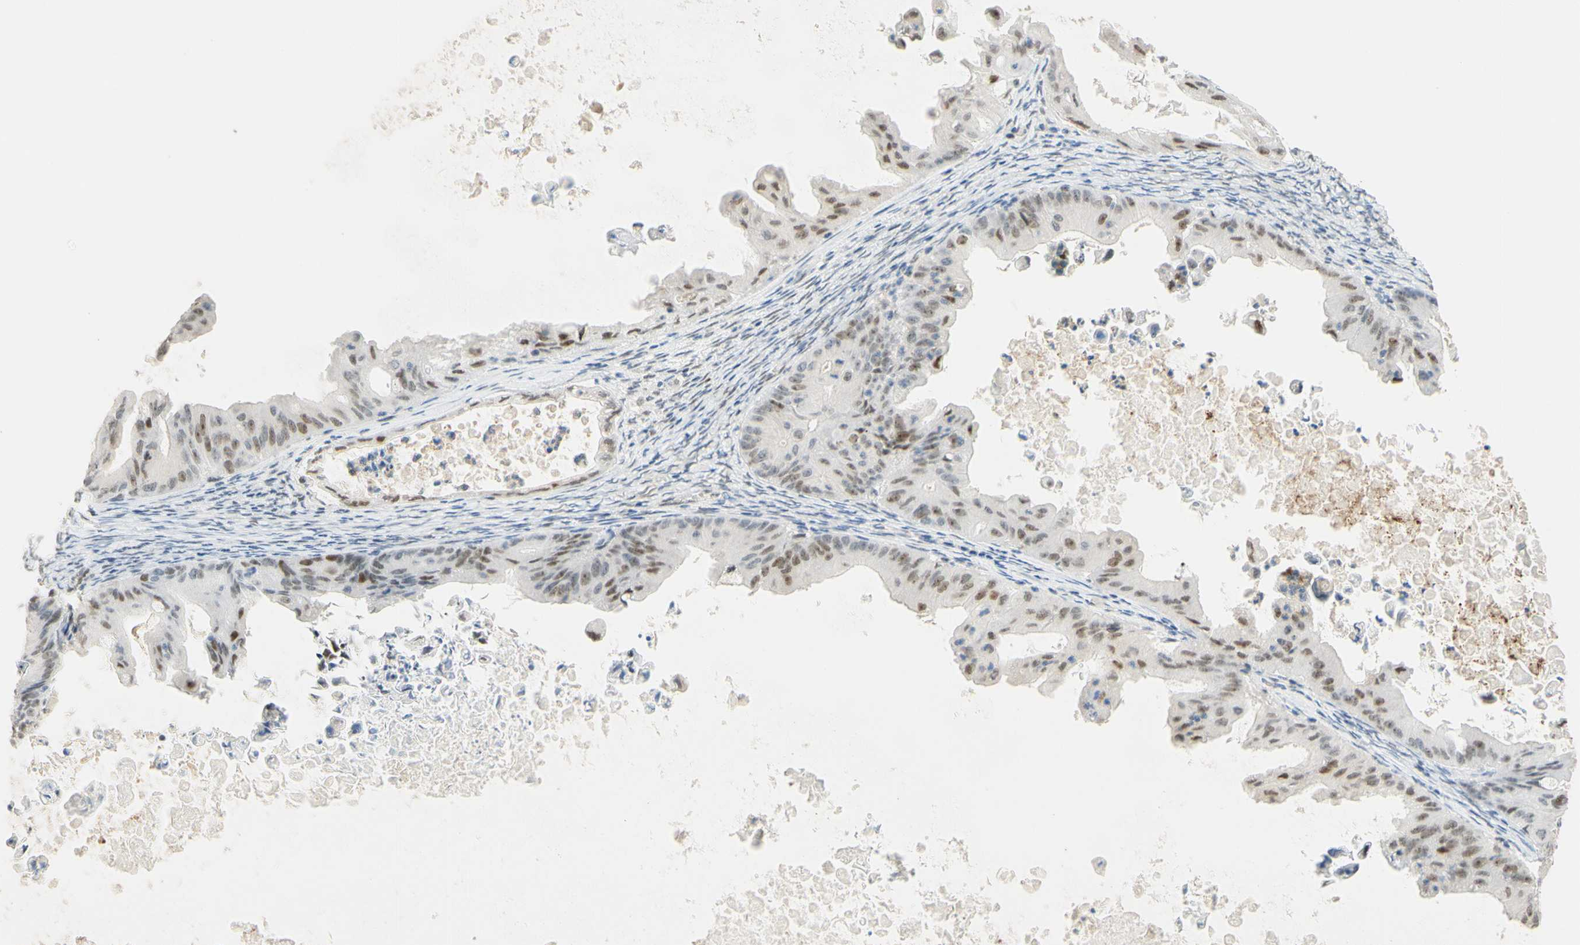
{"staining": {"intensity": "moderate", "quantity": "25%-75%", "location": "nuclear"}, "tissue": "ovarian cancer", "cell_type": "Tumor cells", "image_type": "cancer", "snomed": [{"axis": "morphology", "description": "Cystadenocarcinoma, mucinous, NOS"}, {"axis": "topography", "description": "Ovary"}], "caption": "The photomicrograph demonstrates staining of ovarian cancer (mucinous cystadenocarcinoma), revealing moderate nuclear protein positivity (brown color) within tumor cells.", "gene": "POLB", "patient": {"sex": "female", "age": 37}}